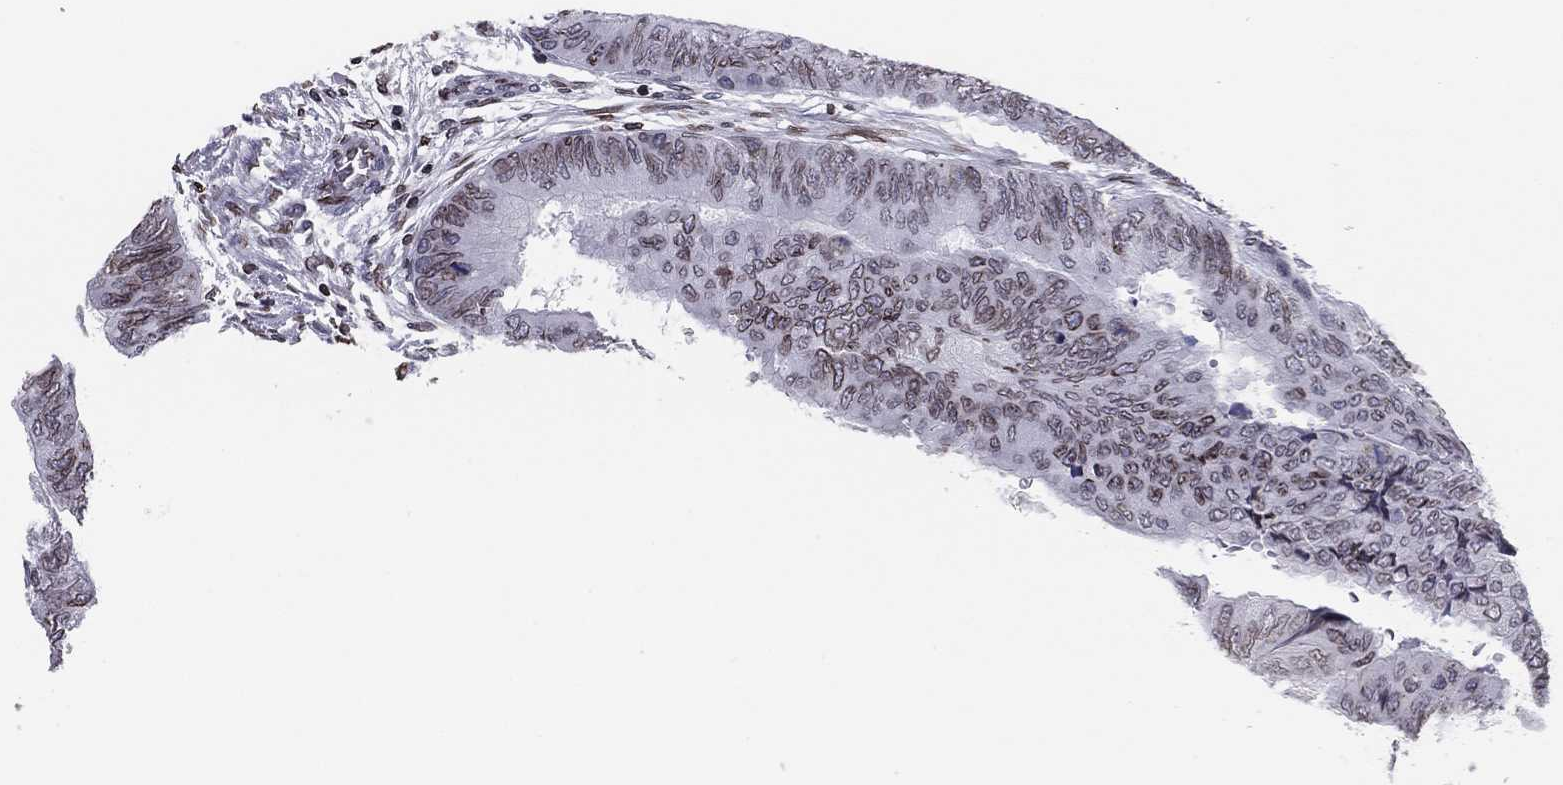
{"staining": {"intensity": "moderate", "quantity": "<25%", "location": "cytoplasmic/membranous,nuclear"}, "tissue": "colorectal cancer", "cell_type": "Tumor cells", "image_type": "cancer", "snomed": [{"axis": "morphology", "description": "Normal tissue, NOS"}, {"axis": "morphology", "description": "Adenocarcinoma, NOS"}, {"axis": "topography", "description": "Rectum"}, {"axis": "topography", "description": "Peripheral nerve tissue"}], "caption": "This is a histology image of IHC staining of colorectal cancer, which shows moderate expression in the cytoplasmic/membranous and nuclear of tumor cells.", "gene": "ESPL1", "patient": {"sex": "male", "age": 92}}